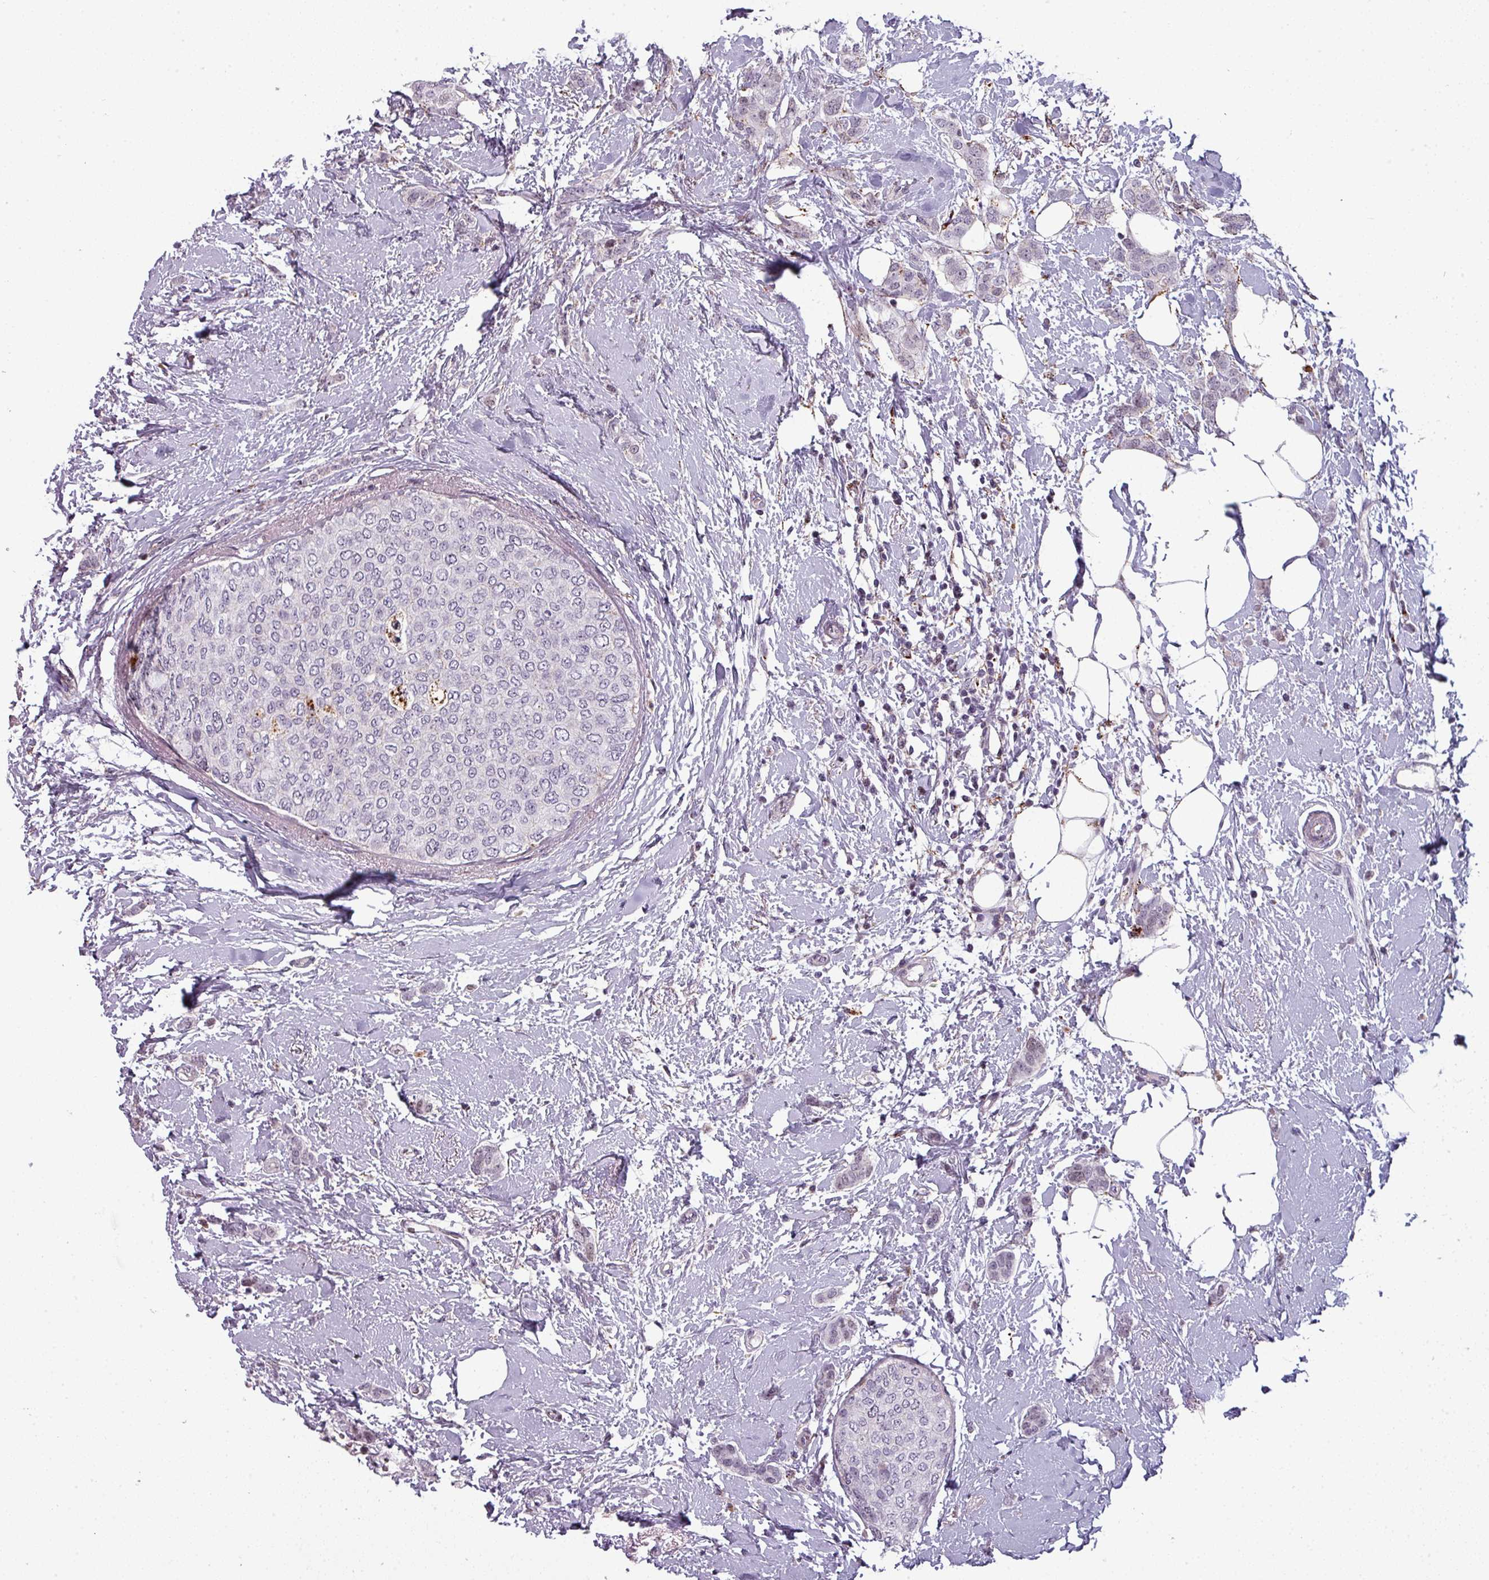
{"staining": {"intensity": "negative", "quantity": "none", "location": "none"}, "tissue": "breast cancer", "cell_type": "Tumor cells", "image_type": "cancer", "snomed": [{"axis": "morphology", "description": "Duct carcinoma"}, {"axis": "topography", "description": "Breast"}], "caption": "DAB immunohistochemical staining of breast cancer reveals no significant expression in tumor cells. (Stains: DAB immunohistochemistry (IHC) with hematoxylin counter stain, Microscopy: brightfield microscopy at high magnification).", "gene": "TMEFF1", "patient": {"sex": "female", "age": 72}}